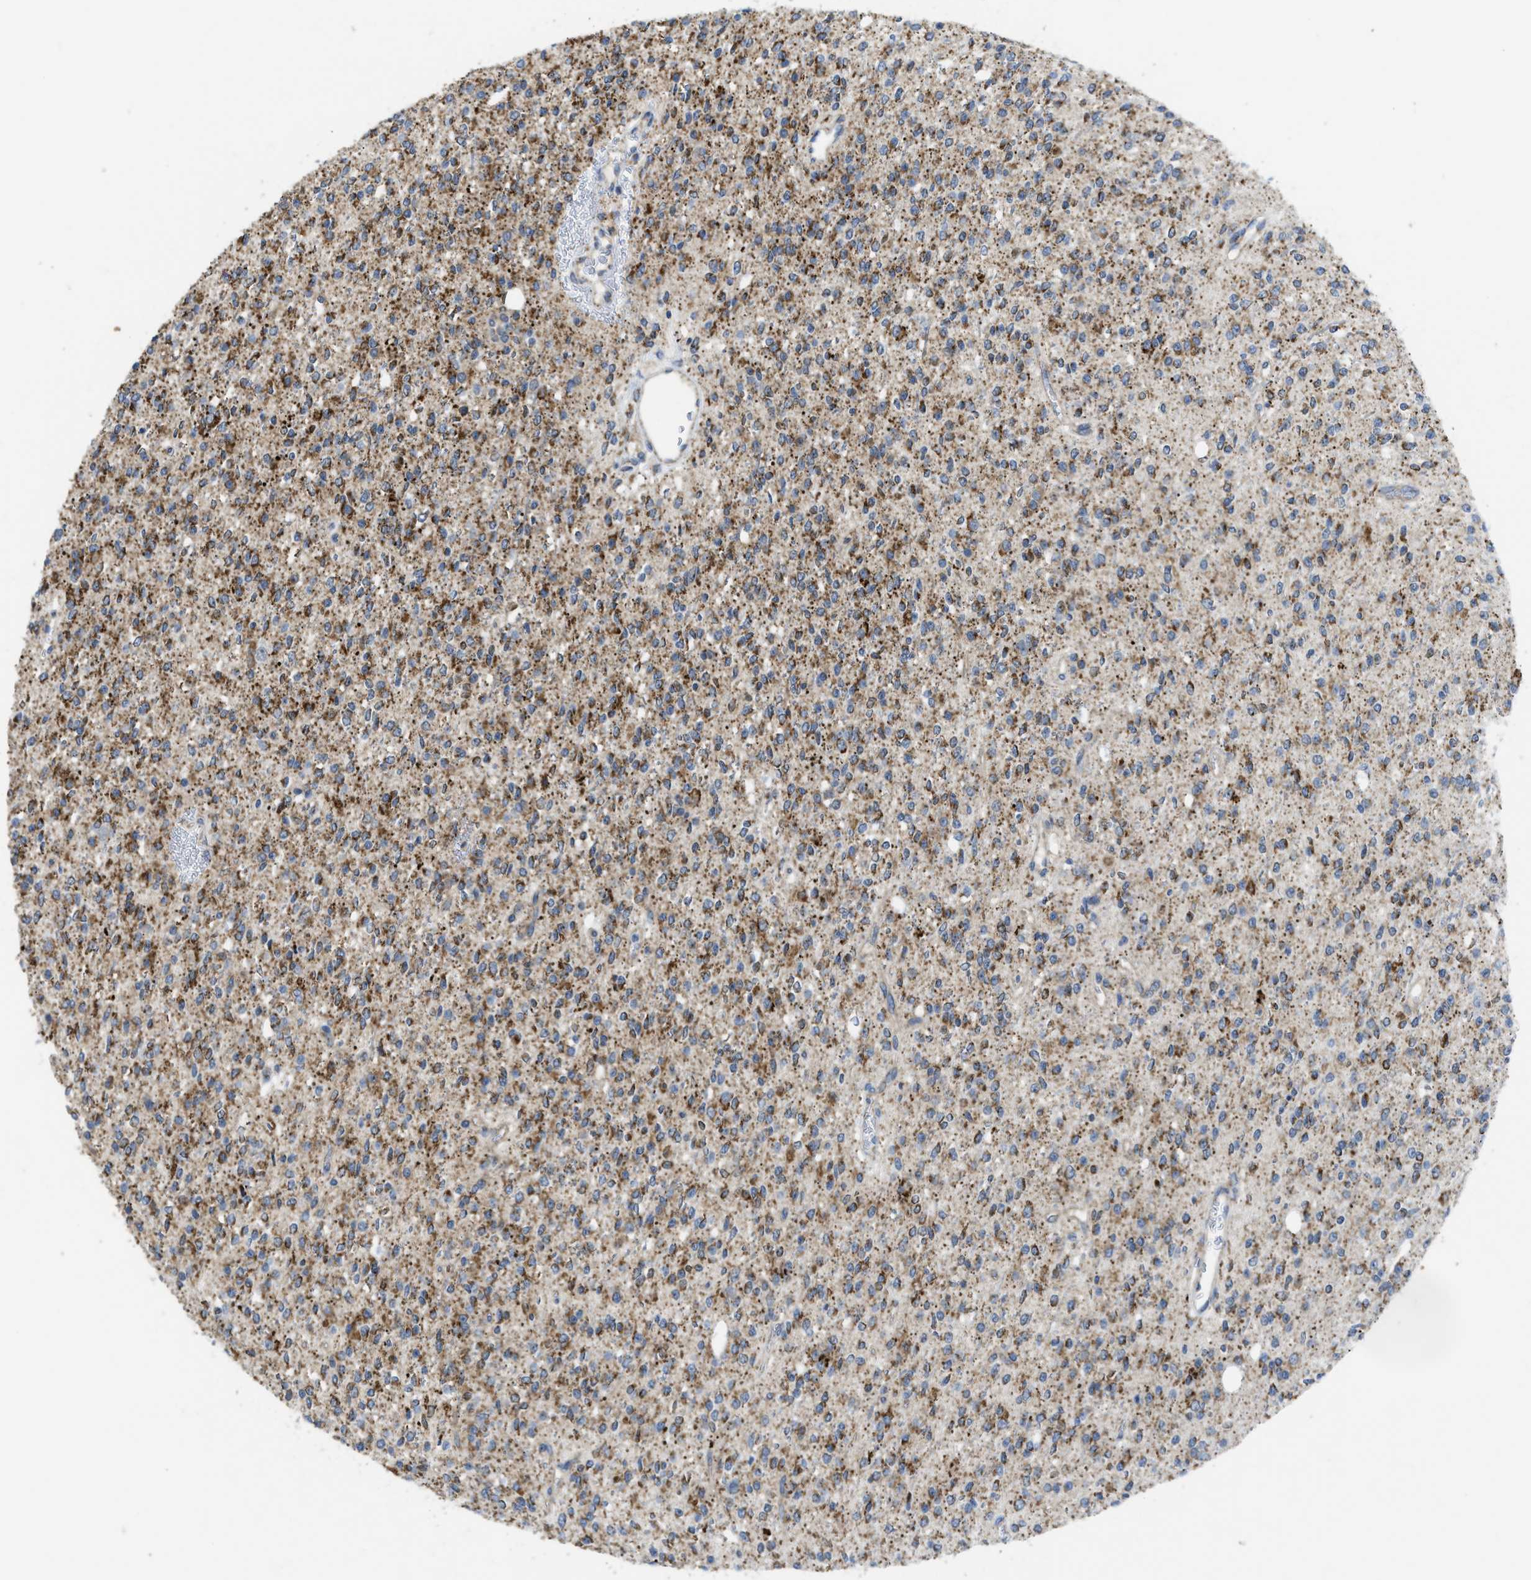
{"staining": {"intensity": "strong", "quantity": ">75%", "location": "cytoplasmic/membranous"}, "tissue": "glioma", "cell_type": "Tumor cells", "image_type": "cancer", "snomed": [{"axis": "morphology", "description": "Glioma, malignant, High grade"}, {"axis": "topography", "description": "Brain"}], "caption": "This is a micrograph of immunohistochemistry staining of malignant glioma (high-grade), which shows strong expression in the cytoplasmic/membranous of tumor cells.", "gene": "GATD3", "patient": {"sex": "male", "age": 34}}